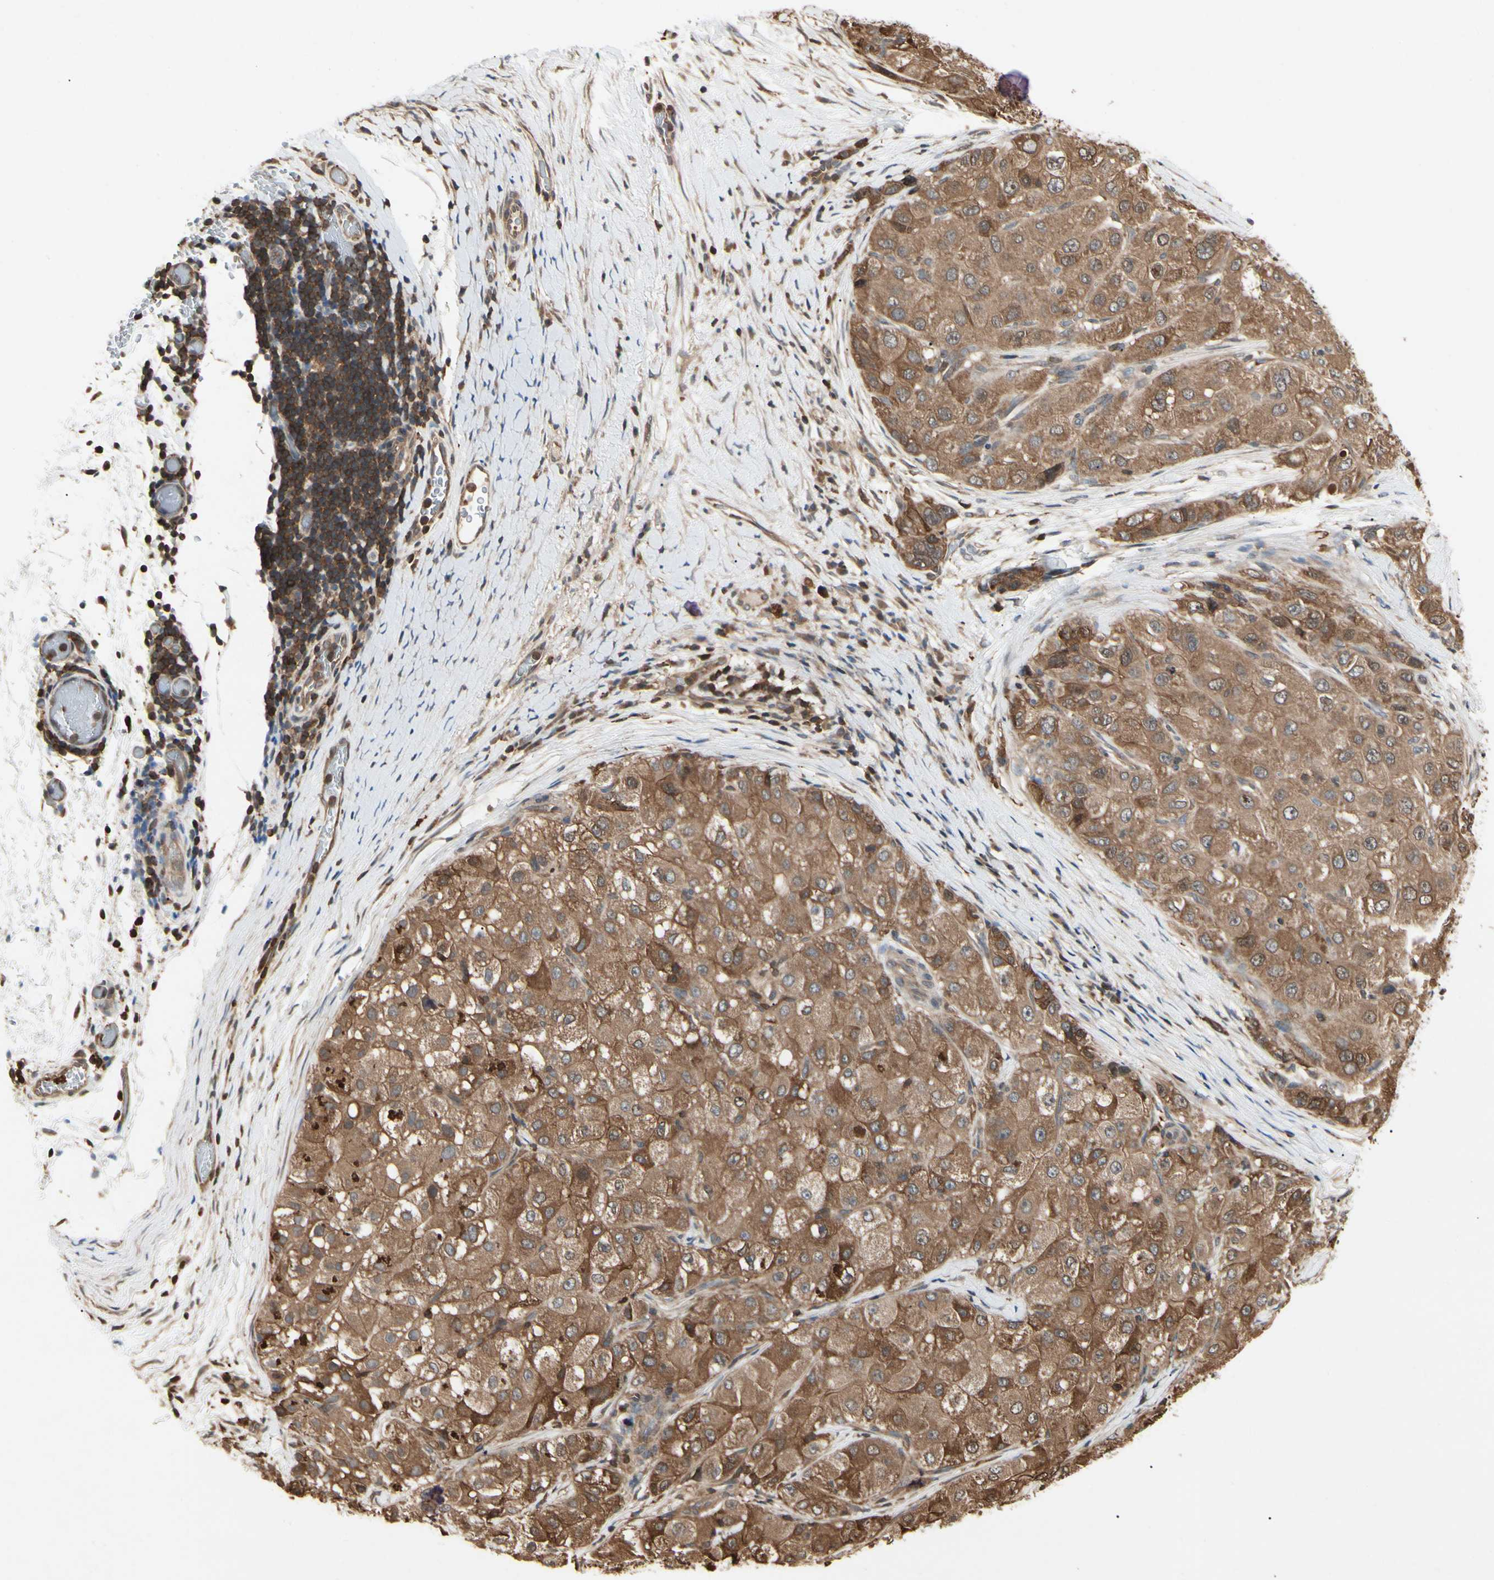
{"staining": {"intensity": "moderate", "quantity": ">75%", "location": "cytoplasmic/membranous"}, "tissue": "liver cancer", "cell_type": "Tumor cells", "image_type": "cancer", "snomed": [{"axis": "morphology", "description": "Carcinoma, Hepatocellular, NOS"}, {"axis": "topography", "description": "Liver"}], "caption": "There is medium levels of moderate cytoplasmic/membranous expression in tumor cells of hepatocellular carcinoma (liver), as demonstrated by immunohistochemical staining (brown color).", "gene": "YWHAQ", "patient": {"sex": "male", "age": 80}}